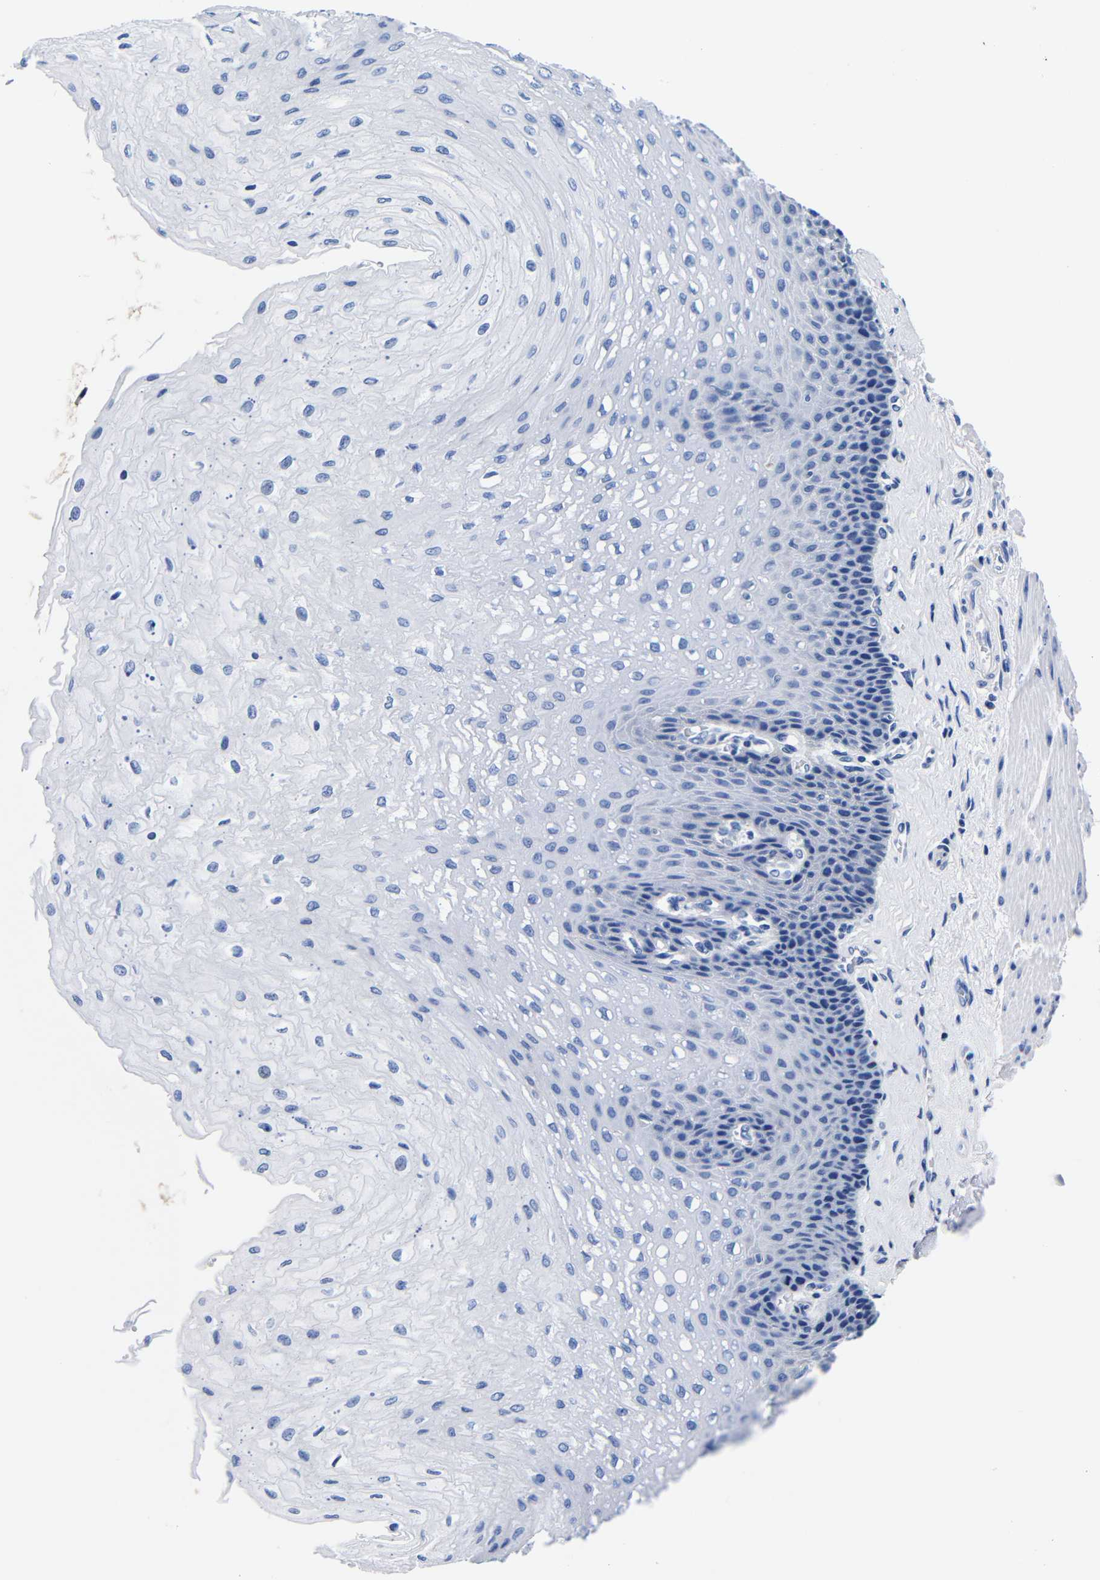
{"staining": {"intensity": "negative", "quantity": "none", "location": "none"}, "tissue": "esophagus", "cell_type": "Squamous epithelial cells", "image_type": "normal", "snomed": [{"axis": "morphology", "description": "Normal tissue, NOS"}, {"axis": "topography", "description": "Esophagus"}], "caption": "Immunohistochemistry (IHC) micrograph of normal esophagus: human esophagus stained with DAB (3,3'-diaminobenzidine) exhibits no significant protein positivity in squamous epithelial cells. (DAB immunohistochemistry (IHC) with hematoxylin counter stain).", "gene": "CLEC4G", "patient": {"sex": "female", "age": 72}}